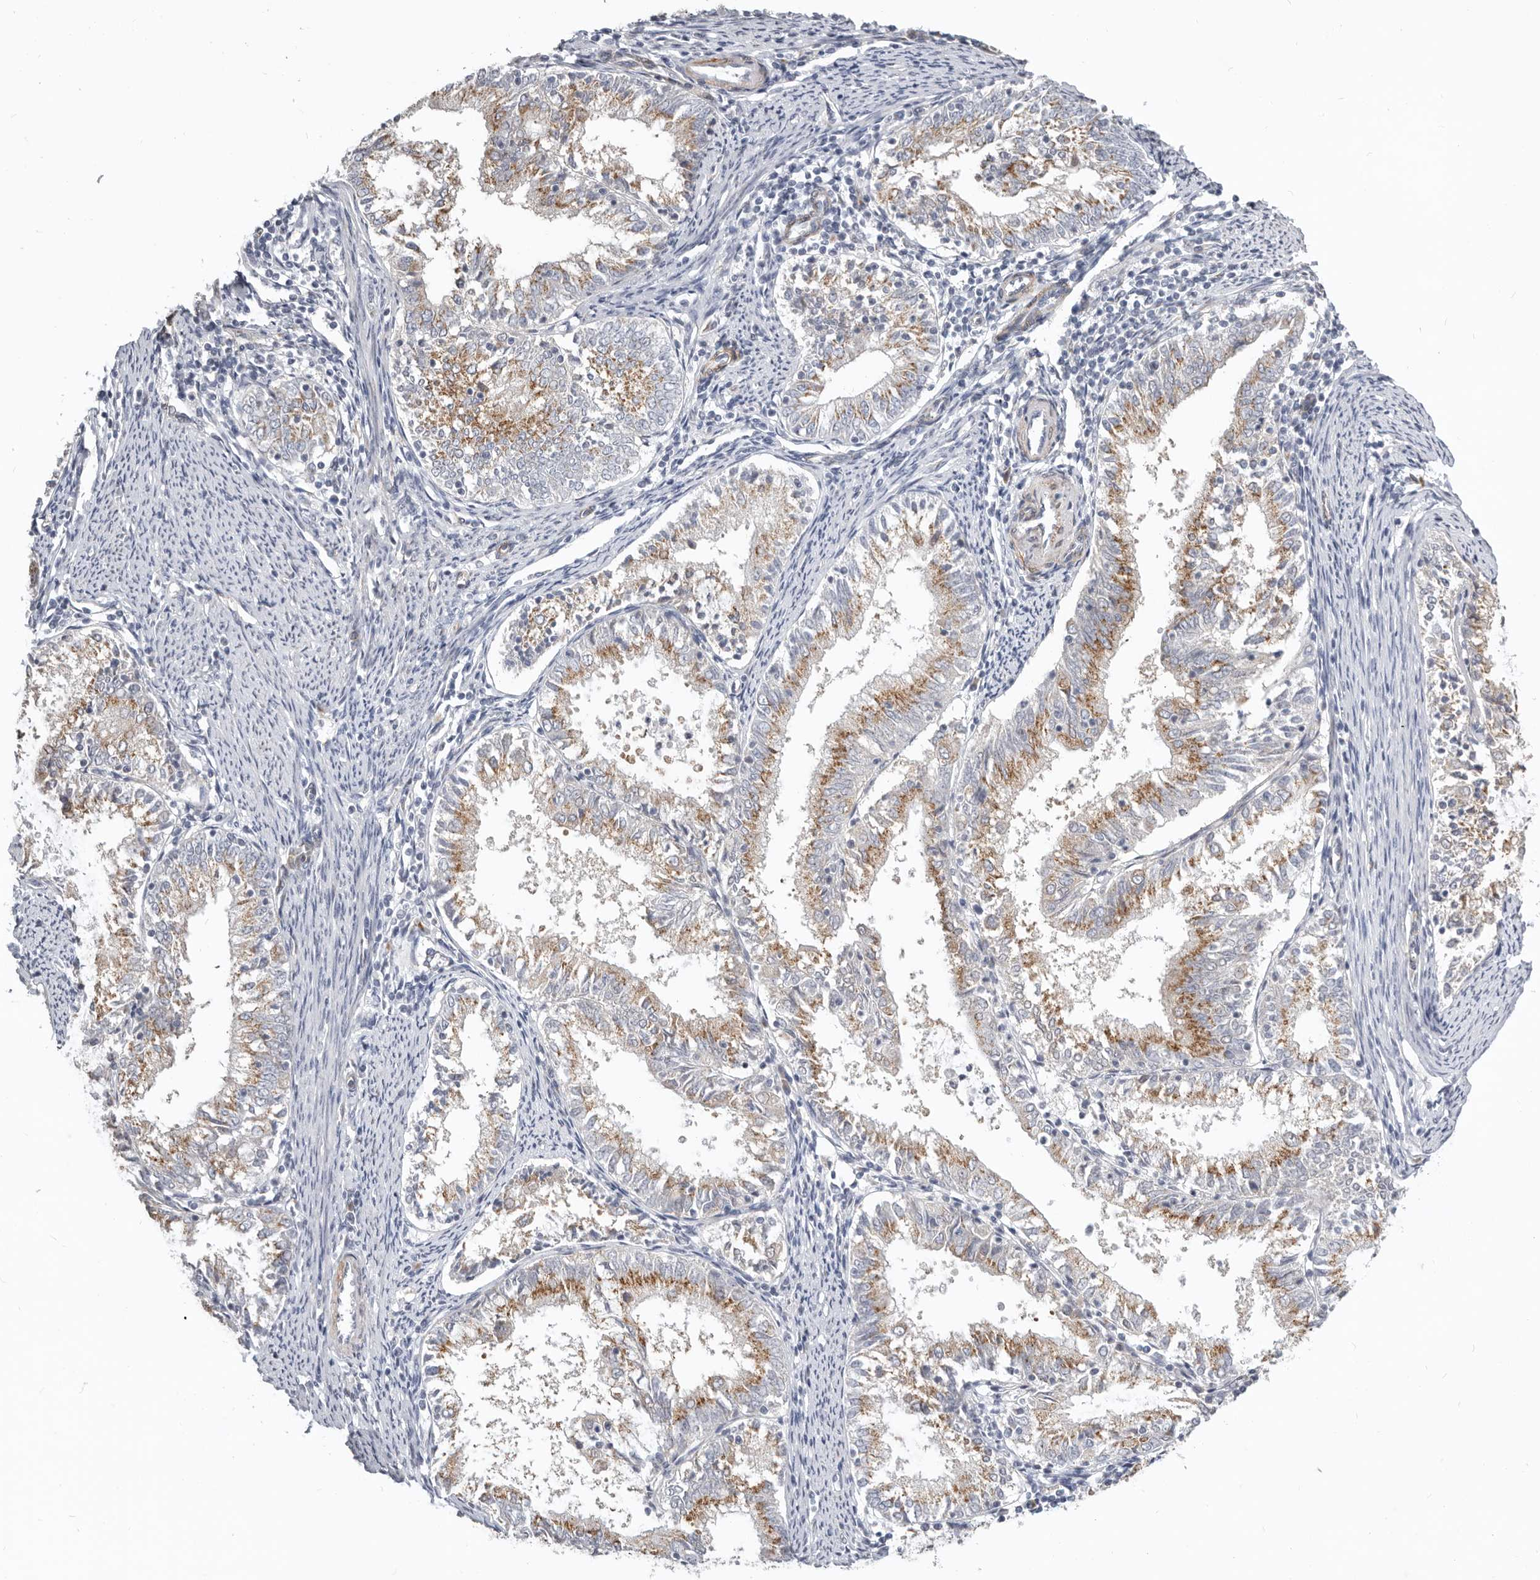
{"staining": {"intensity": "moderate", "quantity": "25%-75%", "location": "cytoplasmic/membranous"}, "tissue": "endometrial cancer", "cell_type": "Tumor cells", "image_type": "cancer", "snomed": [{"axis": "morphology", "description": "Adenocarcinoma, NOS"}, {"axis": "topography", "description": "Endometrium"}], "caption": "The immunohistochemical stain labels moderate cytoplasmic/membranous staining in tumor cells of endometrial cancer tissue. (DAB = brown stain, brightfield microscopy at high magnification).", "gene": "RABAC1", "patient": {"sex": "female", "age": 57}}